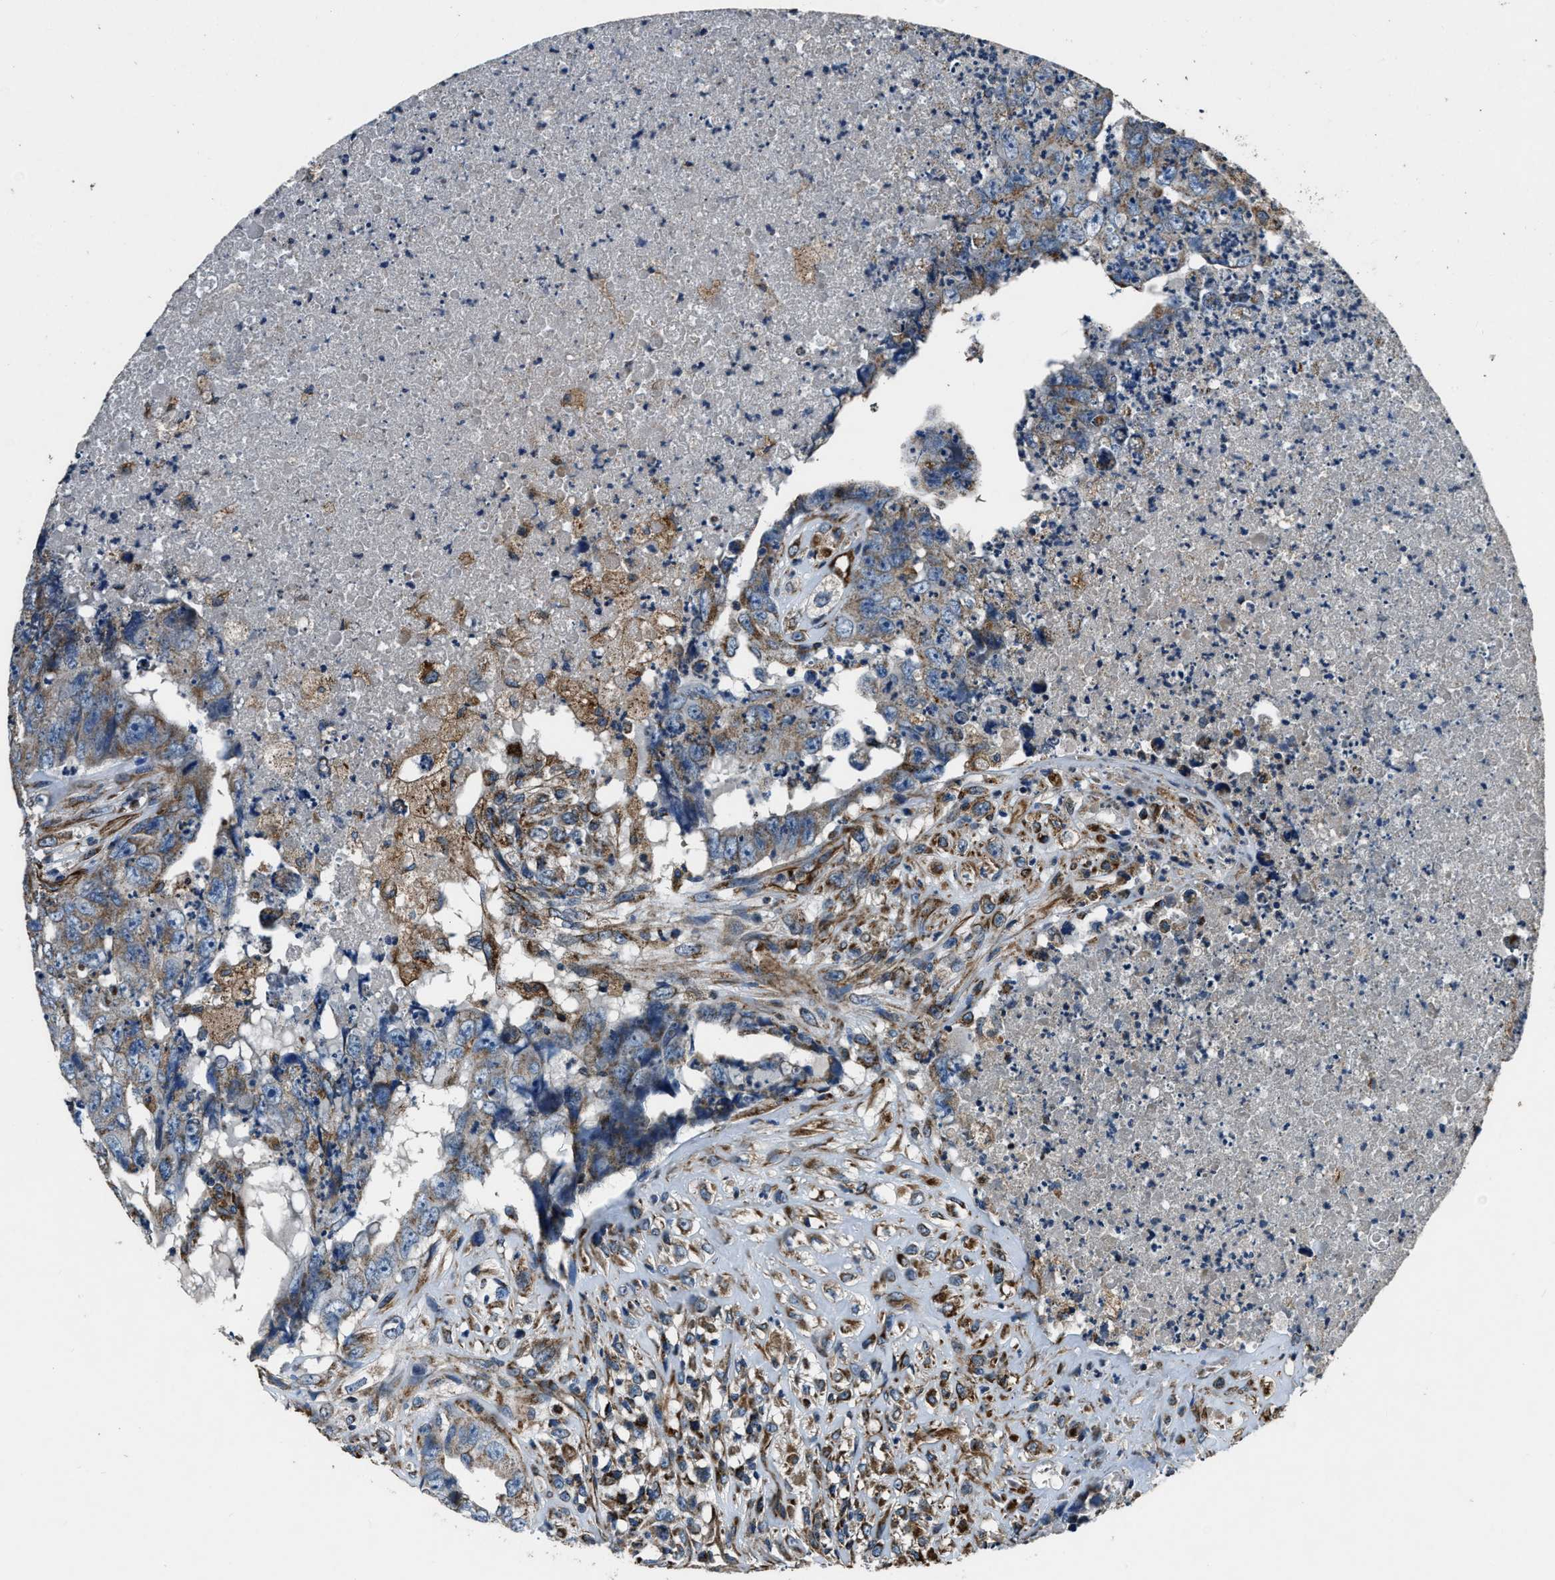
{"staining": {"intensity": "weak", "quantity": "25%-75%", "location": "cytoplasmic/membranous"}, "tissue": "testis cancer", "cell_type": "Tumor cells", "image_type": "cancer", "snomed": [{"axis": "morphology", "description": "Carcinoma, Embryonal, NOS"}, {"axis": "topography", "description": "Testis"}], "caption": "Human testis cancer stained for a protein (brown) reveals weak cytoplasmic/membranous positive staining in about 25%-75% of tumor cells.", "gene": "OGDH", "patient": {"sex": "male", "age": 32}}